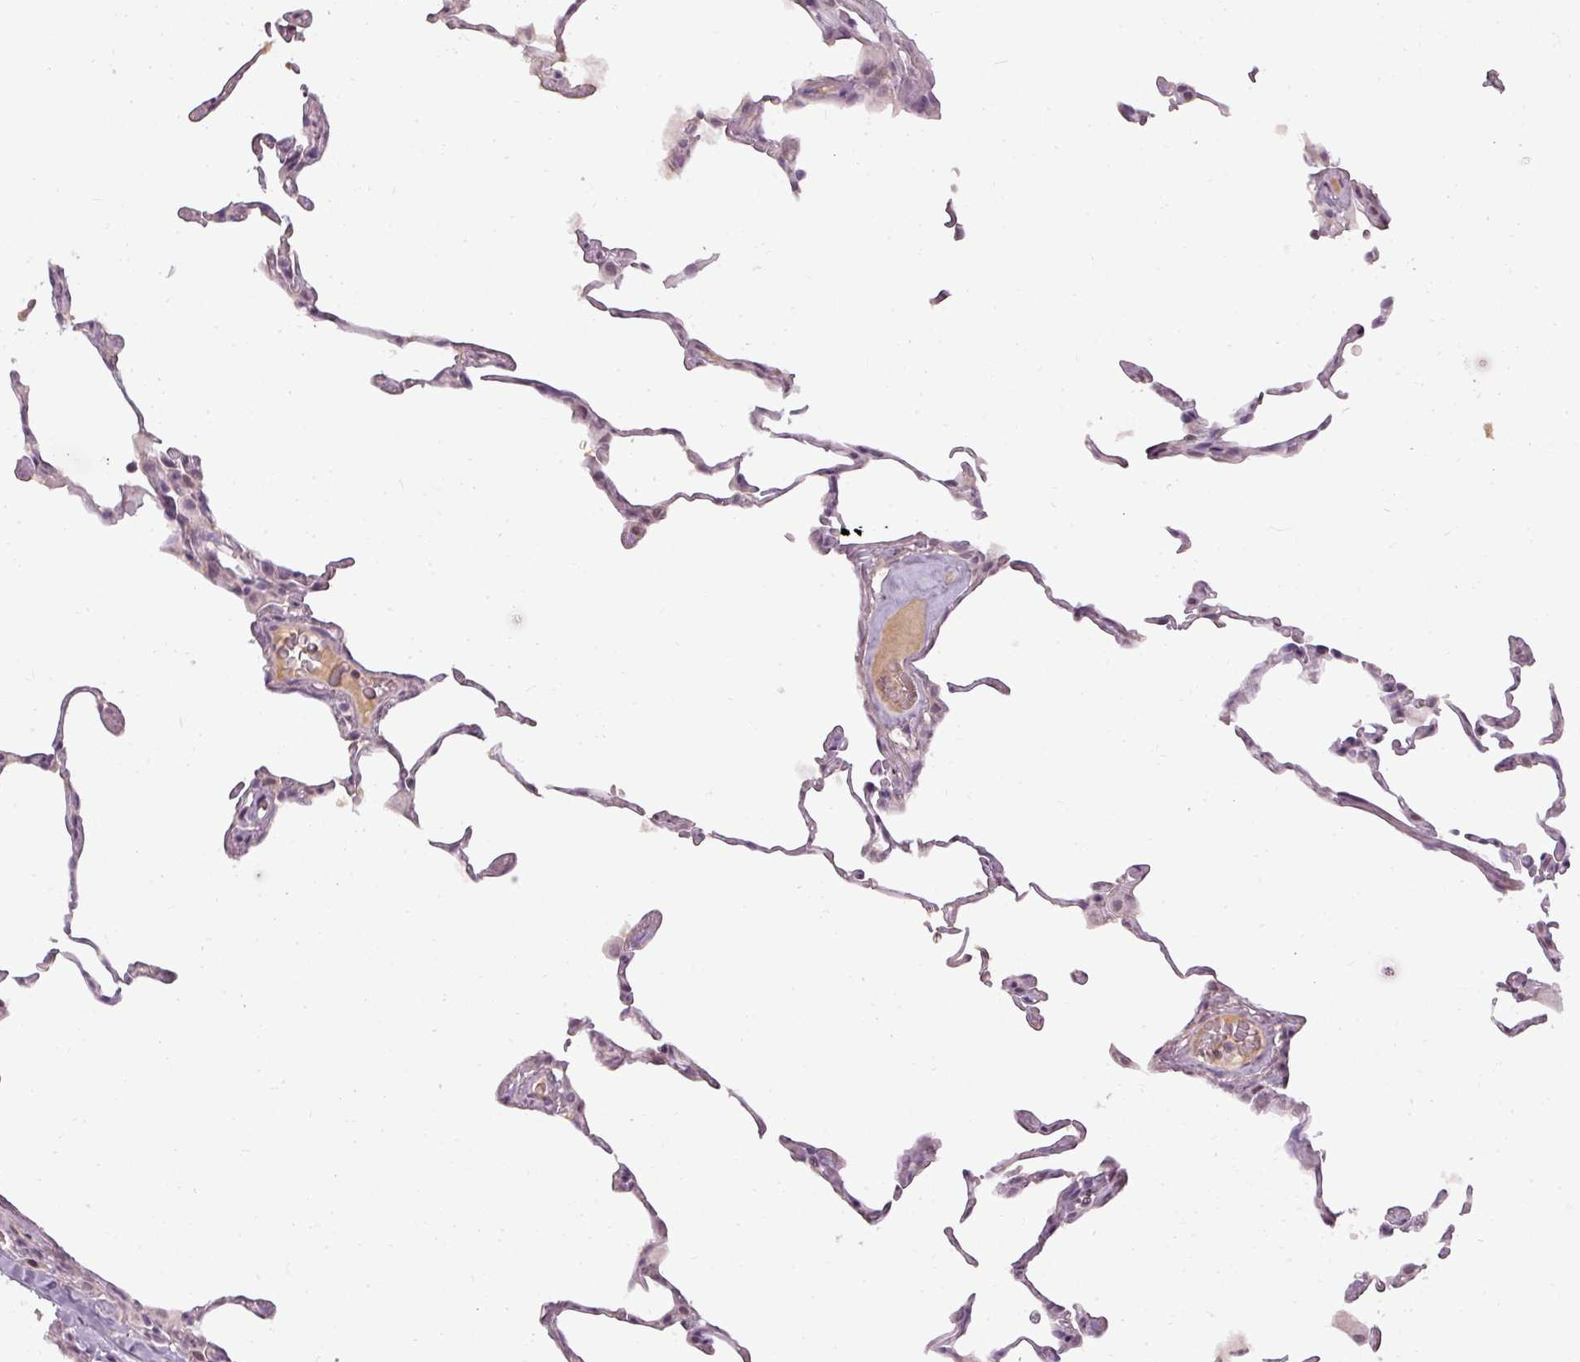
{"staining": {"intensity": "weak", "quantity": "25%-75%", "location": "nuclear"}, "tissue": "lung", "cell_type": "Alveolar cells", "image_type": "normal", "snomed": [{"axis": "morphology", "description": "Normal tissue, NOS"}, {"axis": "topography", "description": "Lung"}], "caption": "Lung stained with a brown dye displays weak nuclear positive staining in about 25%-75% of alveolar cells.", "gene": "BCAS3", "patient": {"sex": "female", "age": 57}}